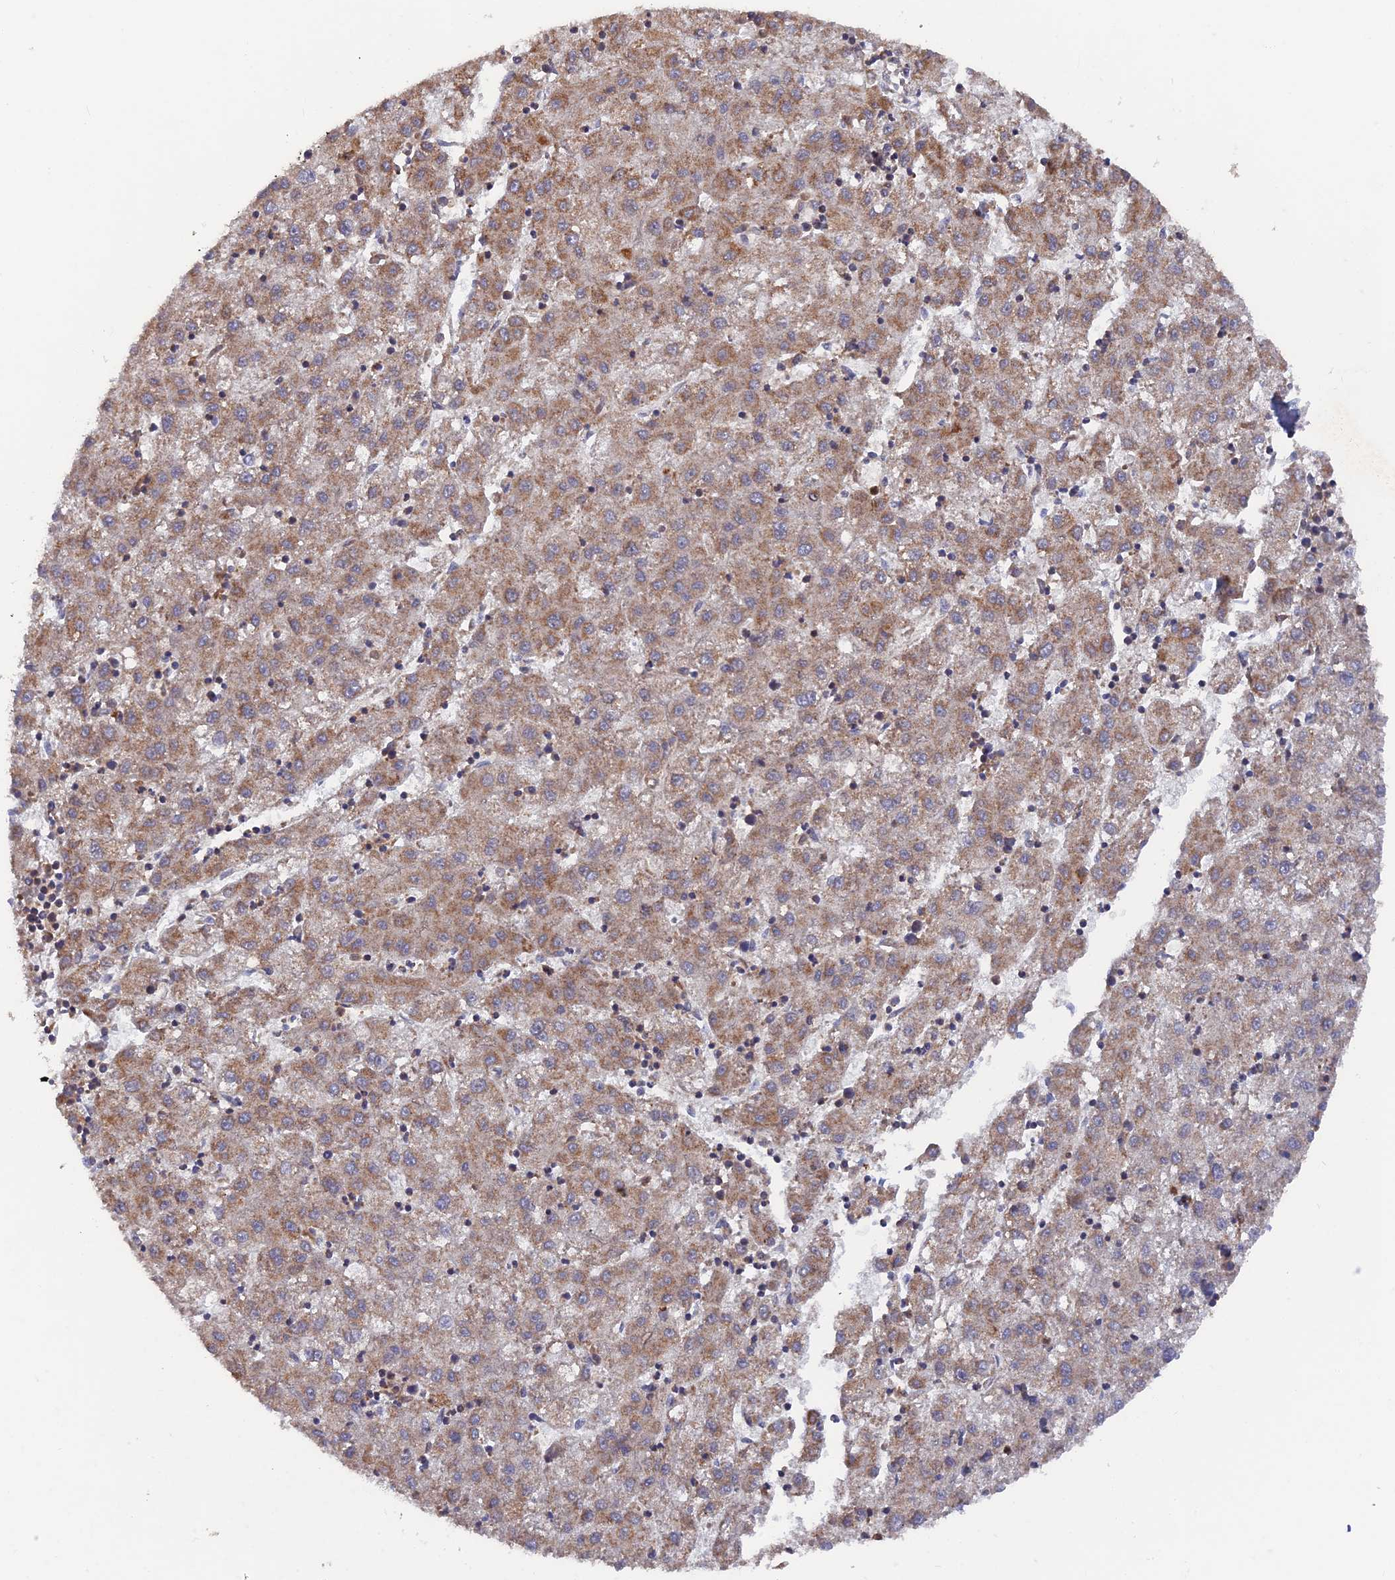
{"staining": {"intensity": "weak", "quantity": "25%-75%", "location": "cytoplasmic/membranous"}, "tissue": "liver cancer", "cell_type": "Tumor cells", "image_type": "cancer", "snomed": [{"axis": "morphology", "description": "Carcinoma, Hepatocellular, NOS"}, {"axis": "topography", "description": "Liver"}], "caption": "The photomicrograph exhibits immunohistochemical staining of liver hepatocellular carcinoma. There is weak cytoplasmic/membranous staining is appreciated in approximately 25%-75% of tumor cells. Immunohistochemistry (ihc) stains the protein in brown and the nuclei are stained blue.", "gene": "CPNE7", "patient": {"sex": "male", "age": 72}}